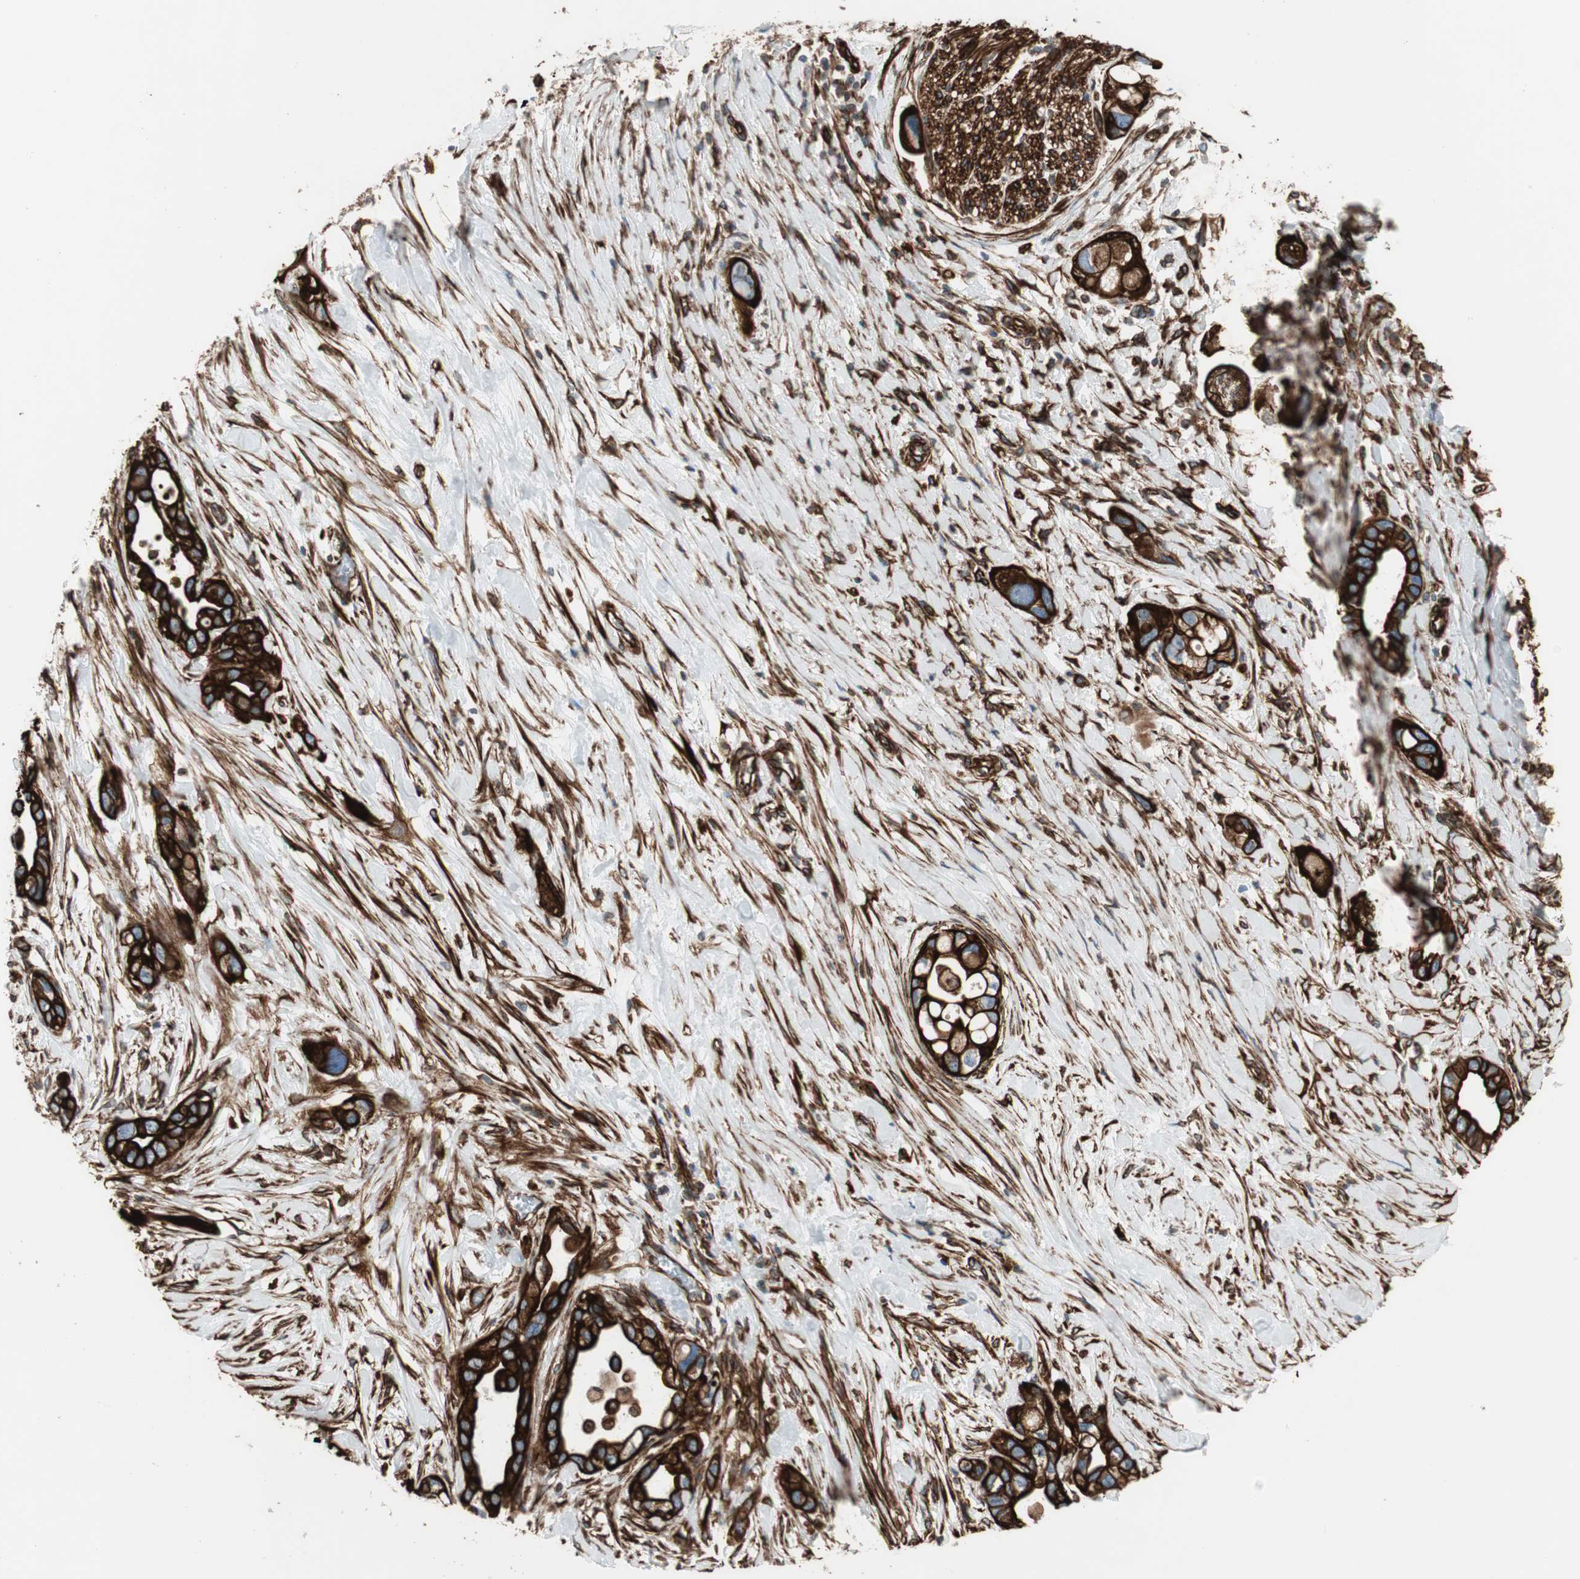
{"staining": {"intensity": "strong", "quantity": ">75%", "location": "cytoplasmic/membranous"}, "tissue": "pancreatic cancer", "cell_type": "Tumor cells", "image_type": "cancer", "snomed": [{"axis": "morphology", "description": "Adenocarcinoma, NOS"}, {"axis": "topography", "description": "Pancreas"}], "caption": "Pancreatic adenocarcinoma tissue reveals strong cytoplasmic/membranous staining in approximately >75% of tumor cells, visualized by immunohistochemistry.", "gene": "TCTA", "patient": {"sex": "female", "age": 77}}